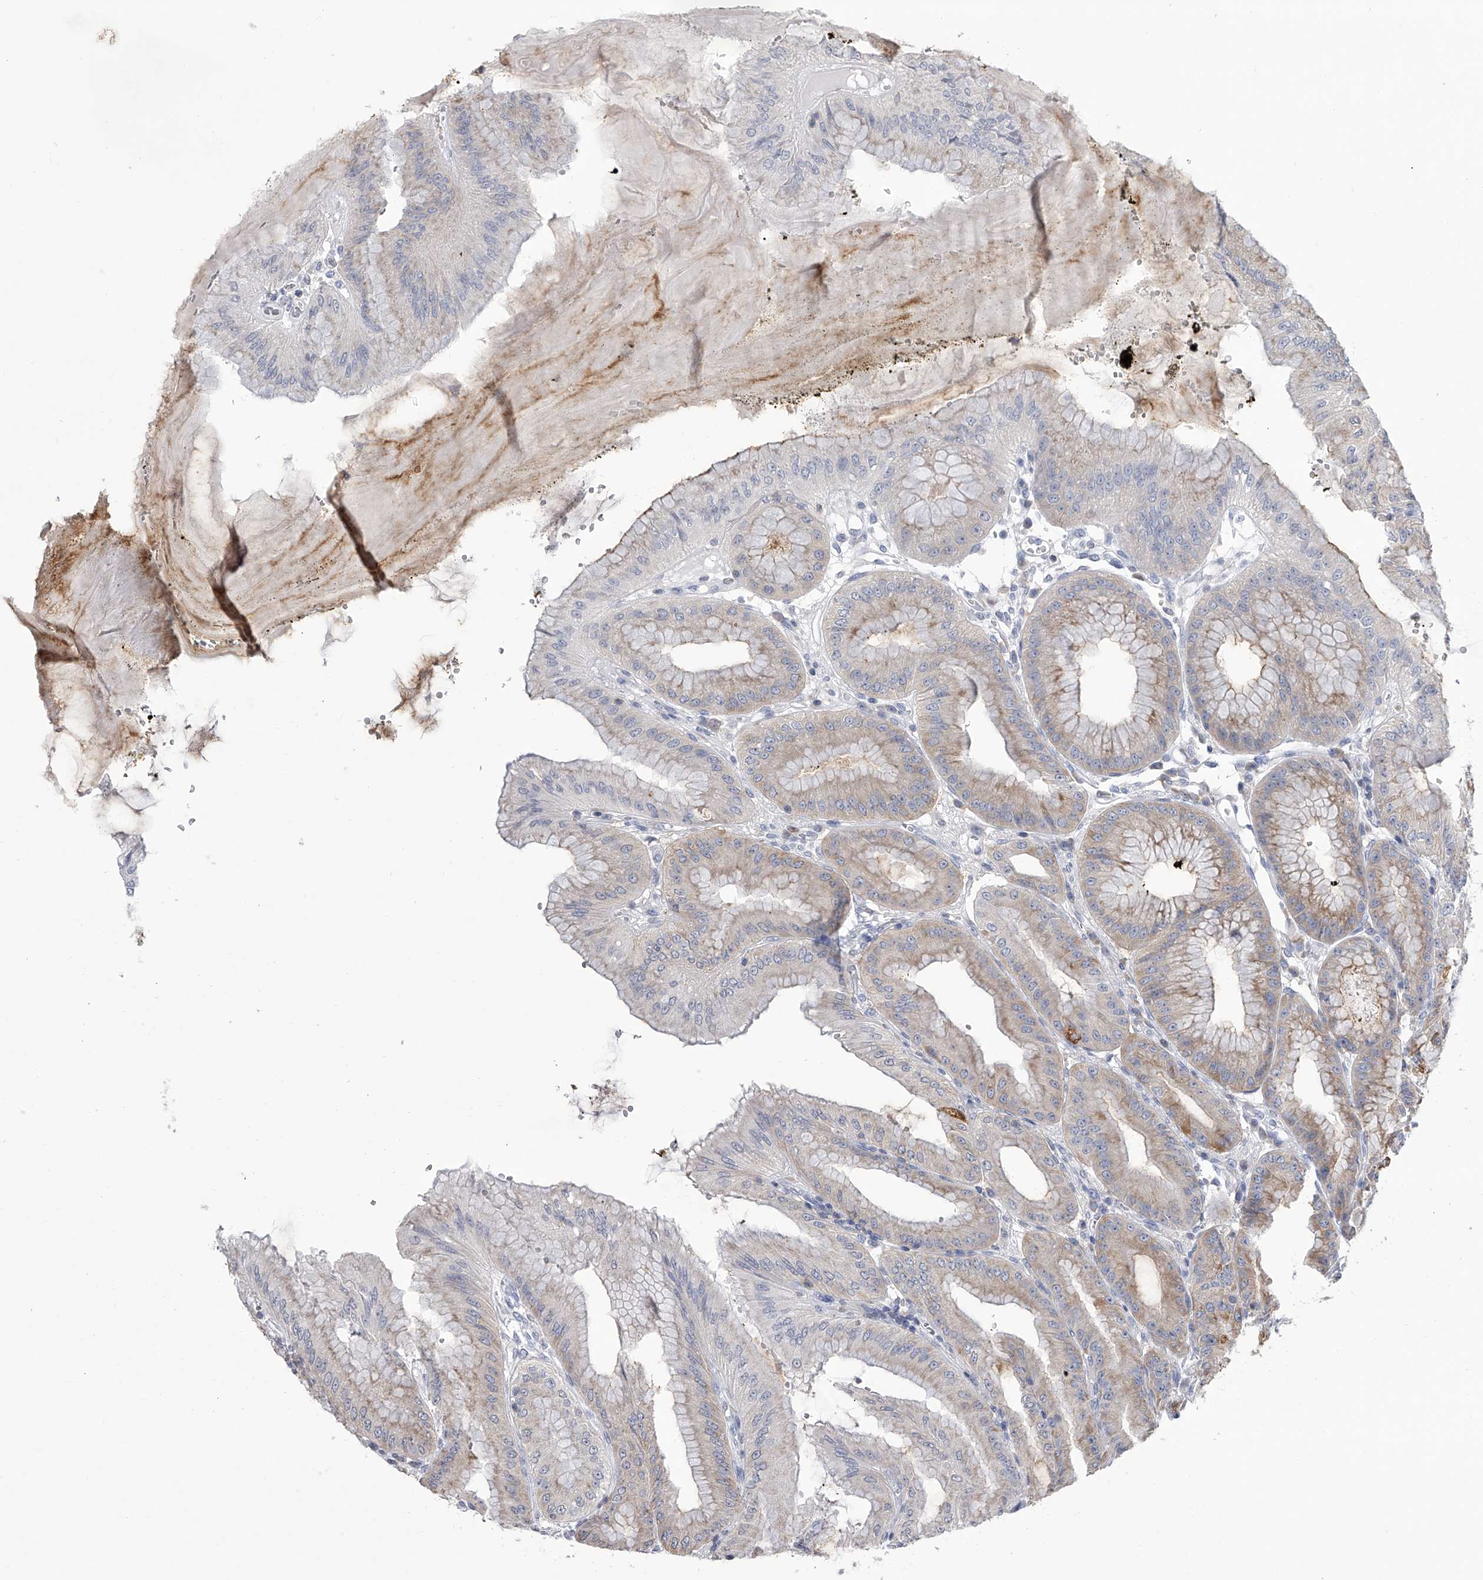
{"staining": {"intensity": "strong", "quantity": "<25%", "location": "cytoplasmic/membranous"}, "tissue": "stomach", "cell_type": "Glandular cells", "image_type": "normal", "snomed": [{"axis": "morphology", "description": "Normal tissue, NOS"}, {"axis": "topography", "description": "Stomach, lower"}], "caption": "The micrograph exhibits a brown stain indicating the presence of a protein in the cytoplasmic/membranous of glandular cells in stomach.", "gene": "TASP1", "patient": {"sex": "male", "age": 71}}